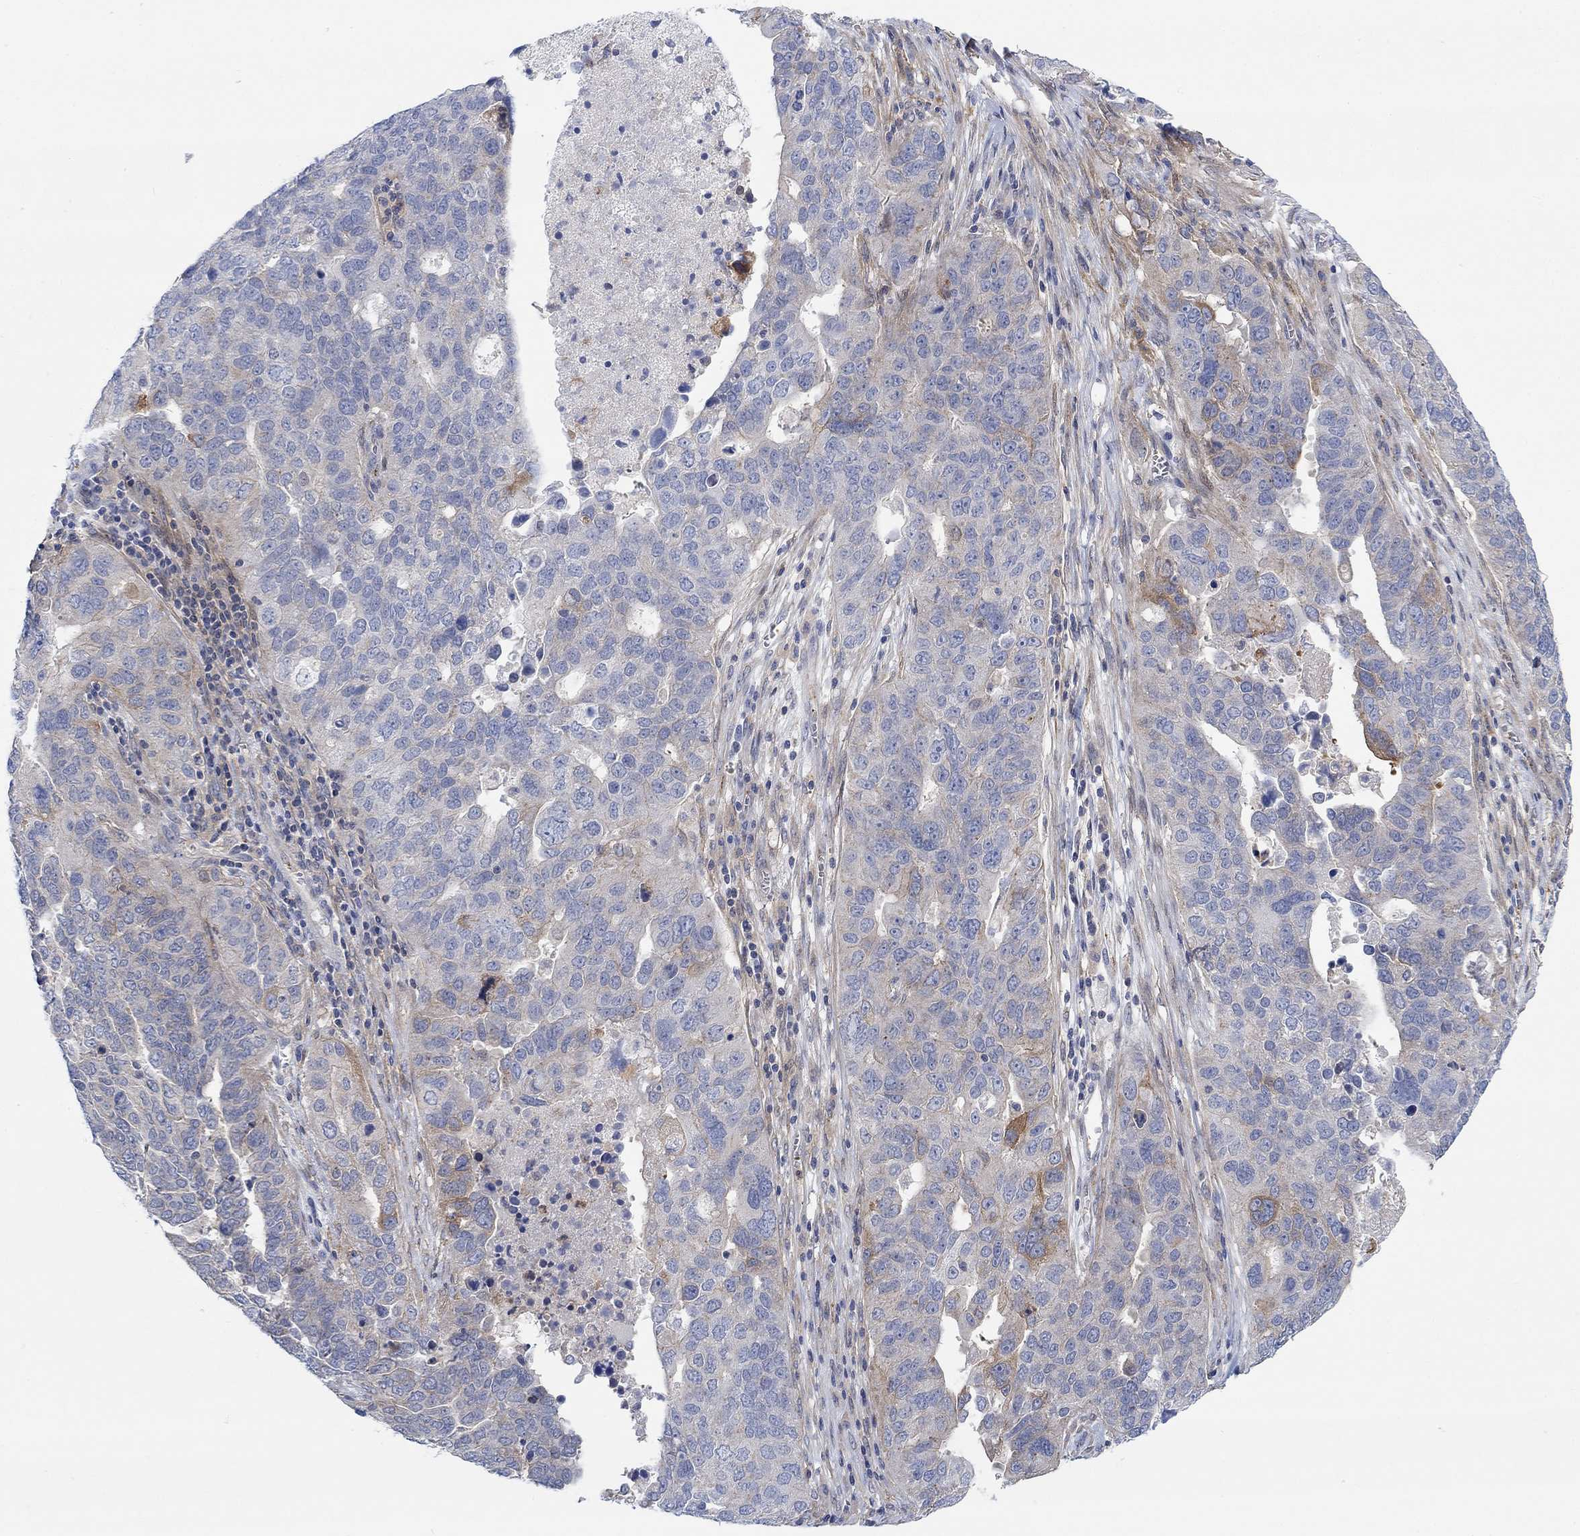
{"staining": {"intensity": "weak", "quantity": "<25%", "location": "cytoplasmic/membranous"}, "tissue": "ovarian cancer", "cell_type": "Tumor cells", "image_type": "cancer", "snomed": [{"axis": "morphology", "description": "Carcinoma, endometroid"}, {"axis": "topography", "description": "Soft tissue"}, {"axis": "topography", "description": "Ovary"}], "caption": "Immunohistochemical staining of human ovarian cancer (endometroid carcinoma) reveals no significant expression in tumor cells.", "gene": "PMFBP1", "patient": {"sex": "female", "age": 52}}